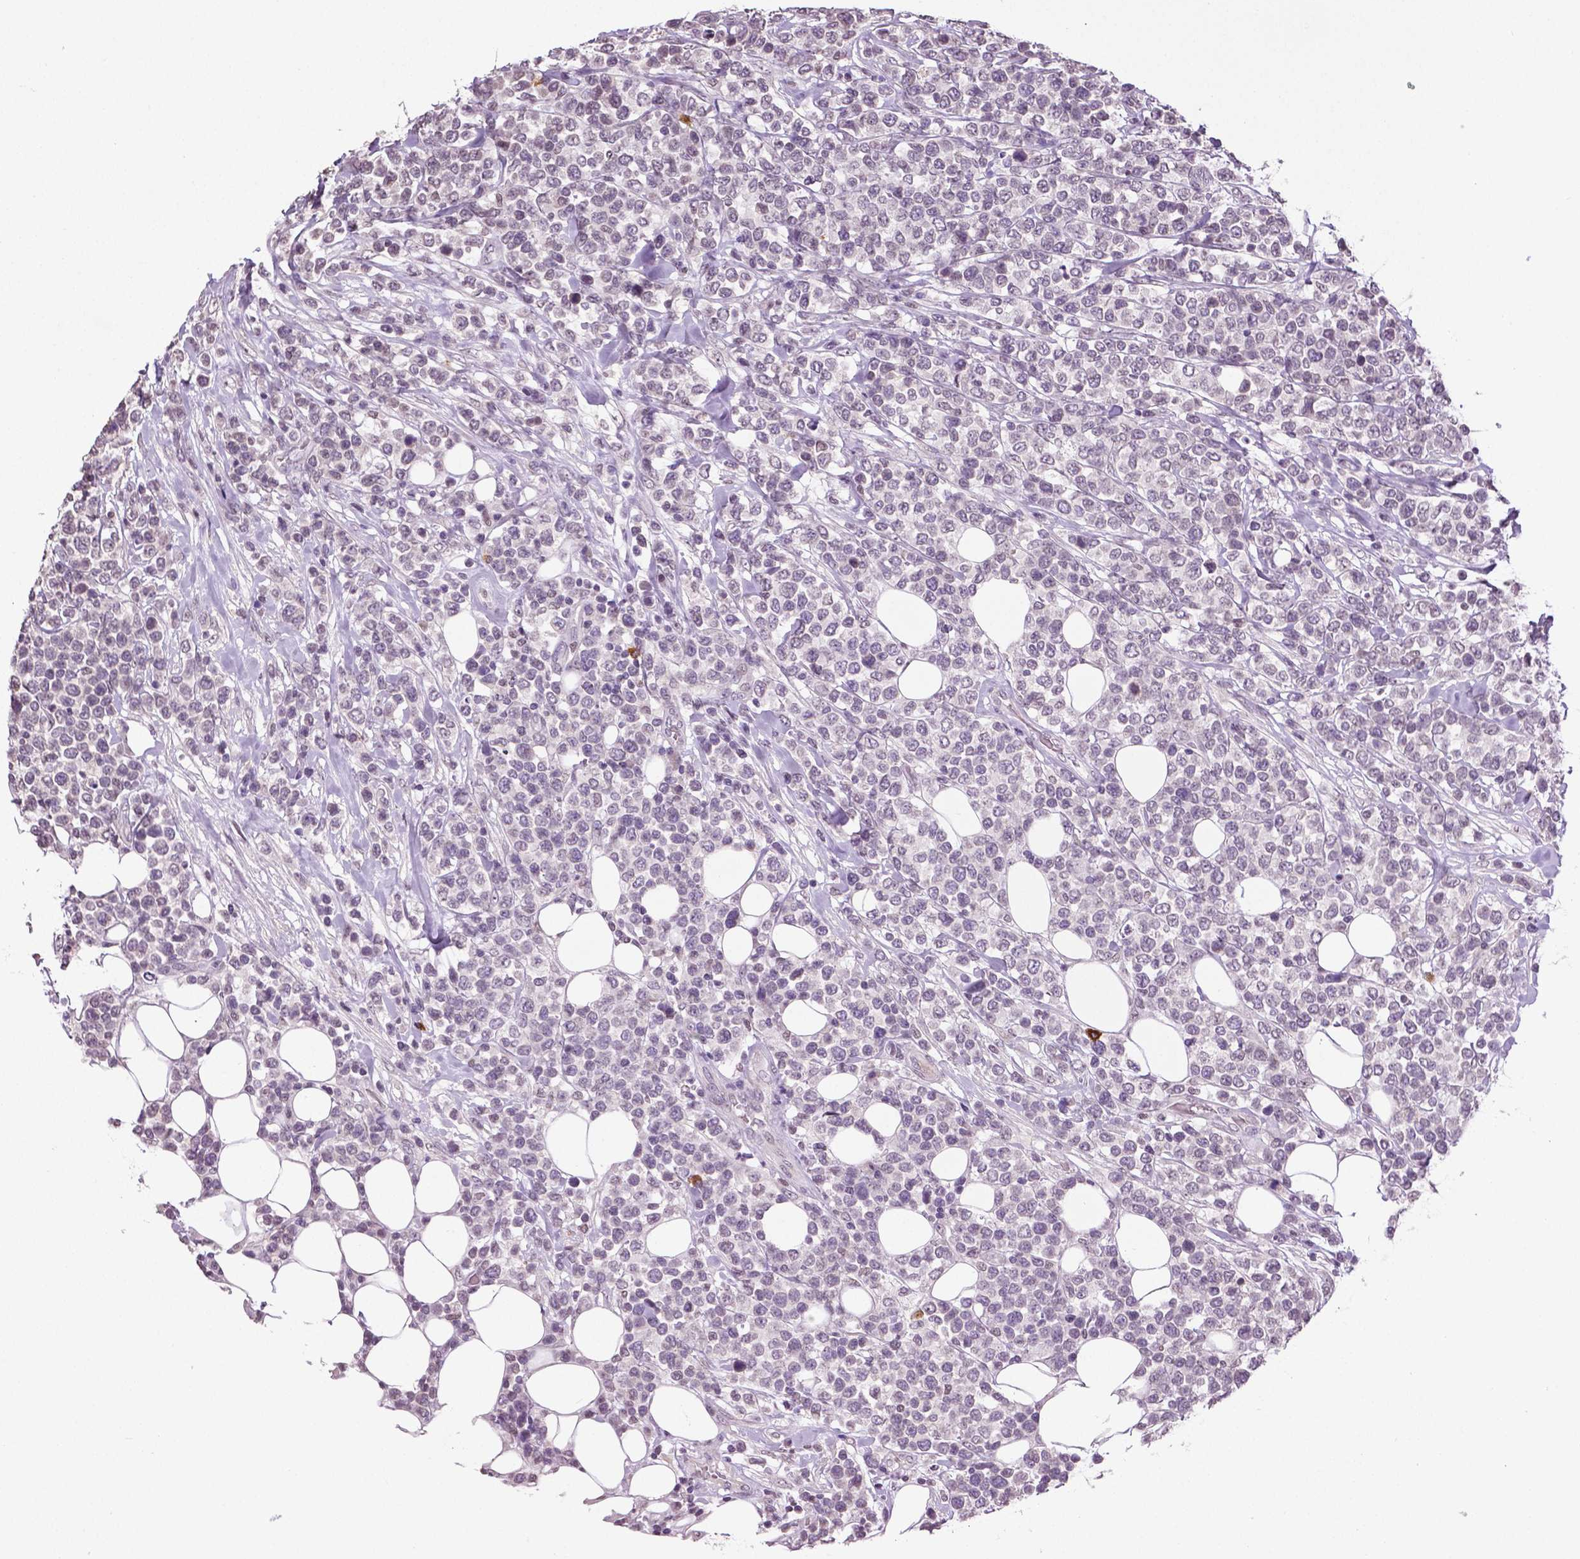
{"staining": {"intensity": "negative", "quantity": "none", "location": "none"}, "tissue": "lymphoma", "cell_type": "Tumor cells", "image_type": "cancer", "snomed": [{"axis": "morphology", "description": "Malignant lymphoma, non-Hodgkin's type, High grade"}, {"axis": "topography", "description": "Soft tissue"}], "caption": "Tumor cells show no significant positivity in lymphoma.", "gene": "DLX5", "patient": {"sex": "female", "age": 56}}